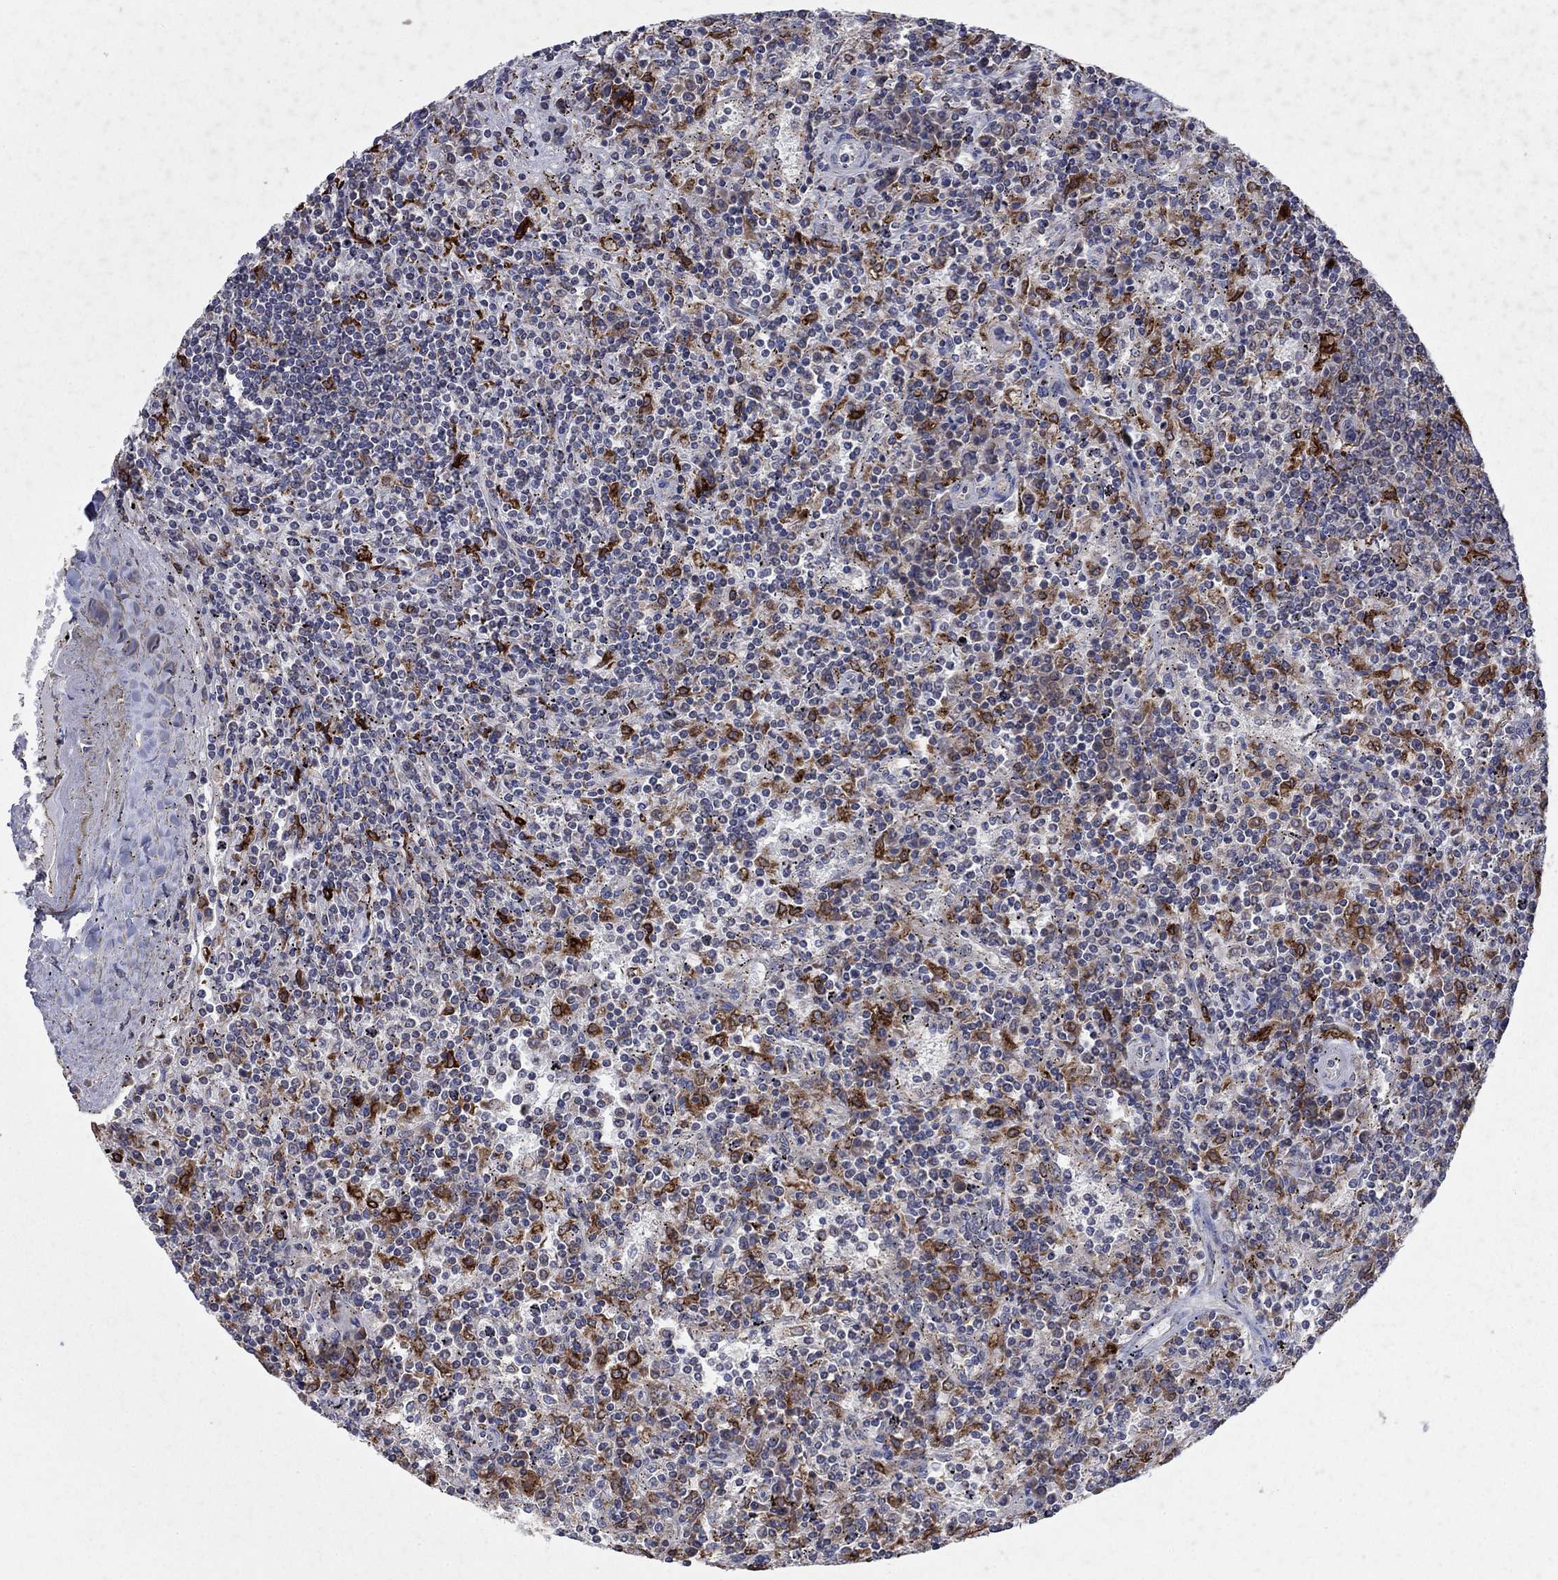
{"staining": {"intensity": "strong", "quantity": "25%-75%", "location": "cytoplasmic/membranous"}, "tissue": "lymphoma", "cell_type": "Tumor cells", "image_type": "cancer", "snomed": [{"axis": "morphology", "description": "Malignant lymphoma, non-Hodgkin's type, Low grade"}, {"axis": "topography", "description": "Spleen"}], "caption": "The immunohistochemical stain shows strong cytoplasmic/membranous staining in tumor cells of low-grade malignant lymphoma, non-Hodgkin's type tissue.", "gene": "NCEH1", "patient": {"sex": "male", "age": 62}}